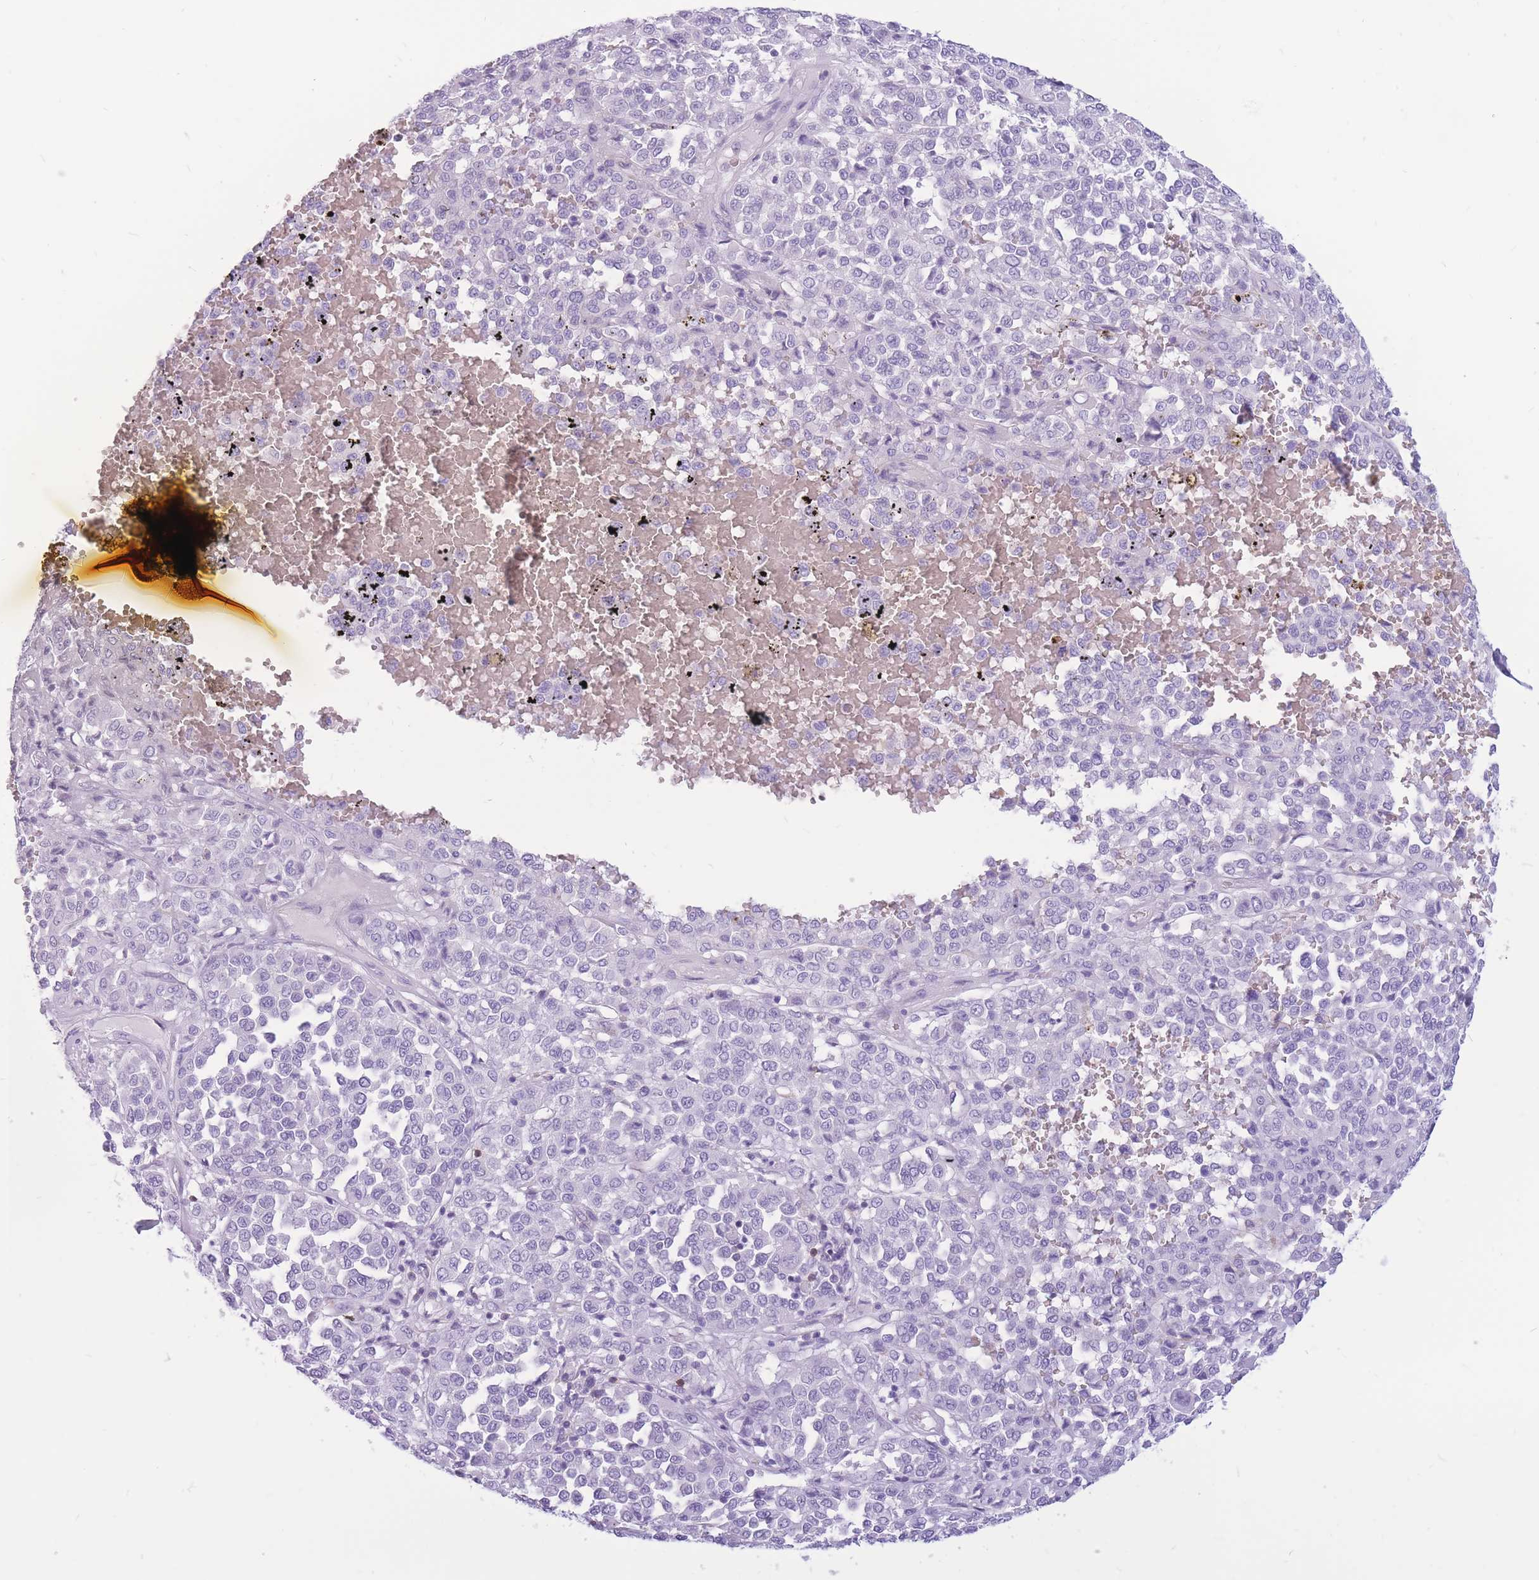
{"staining": {"intensity": "negative", "quantity": "none", "location": "none"}, "tissue": "melanoma", "cell_type": "Tumor cells", "image_type": "cancer", "snomed": [{"axis": "morphology", "description": "Malignant melanoma, Metastatic site"}, {"axis": "topography", "description": "Pancreas"}], "caption": "Immunohistochemistry (IHC) image of malignant melanoma (metastatic site) stained for a protein (brown), which reveals no expression in tumor cells.", "gene": "ADD2", "patient": {"sex": "female", "age": 30}}